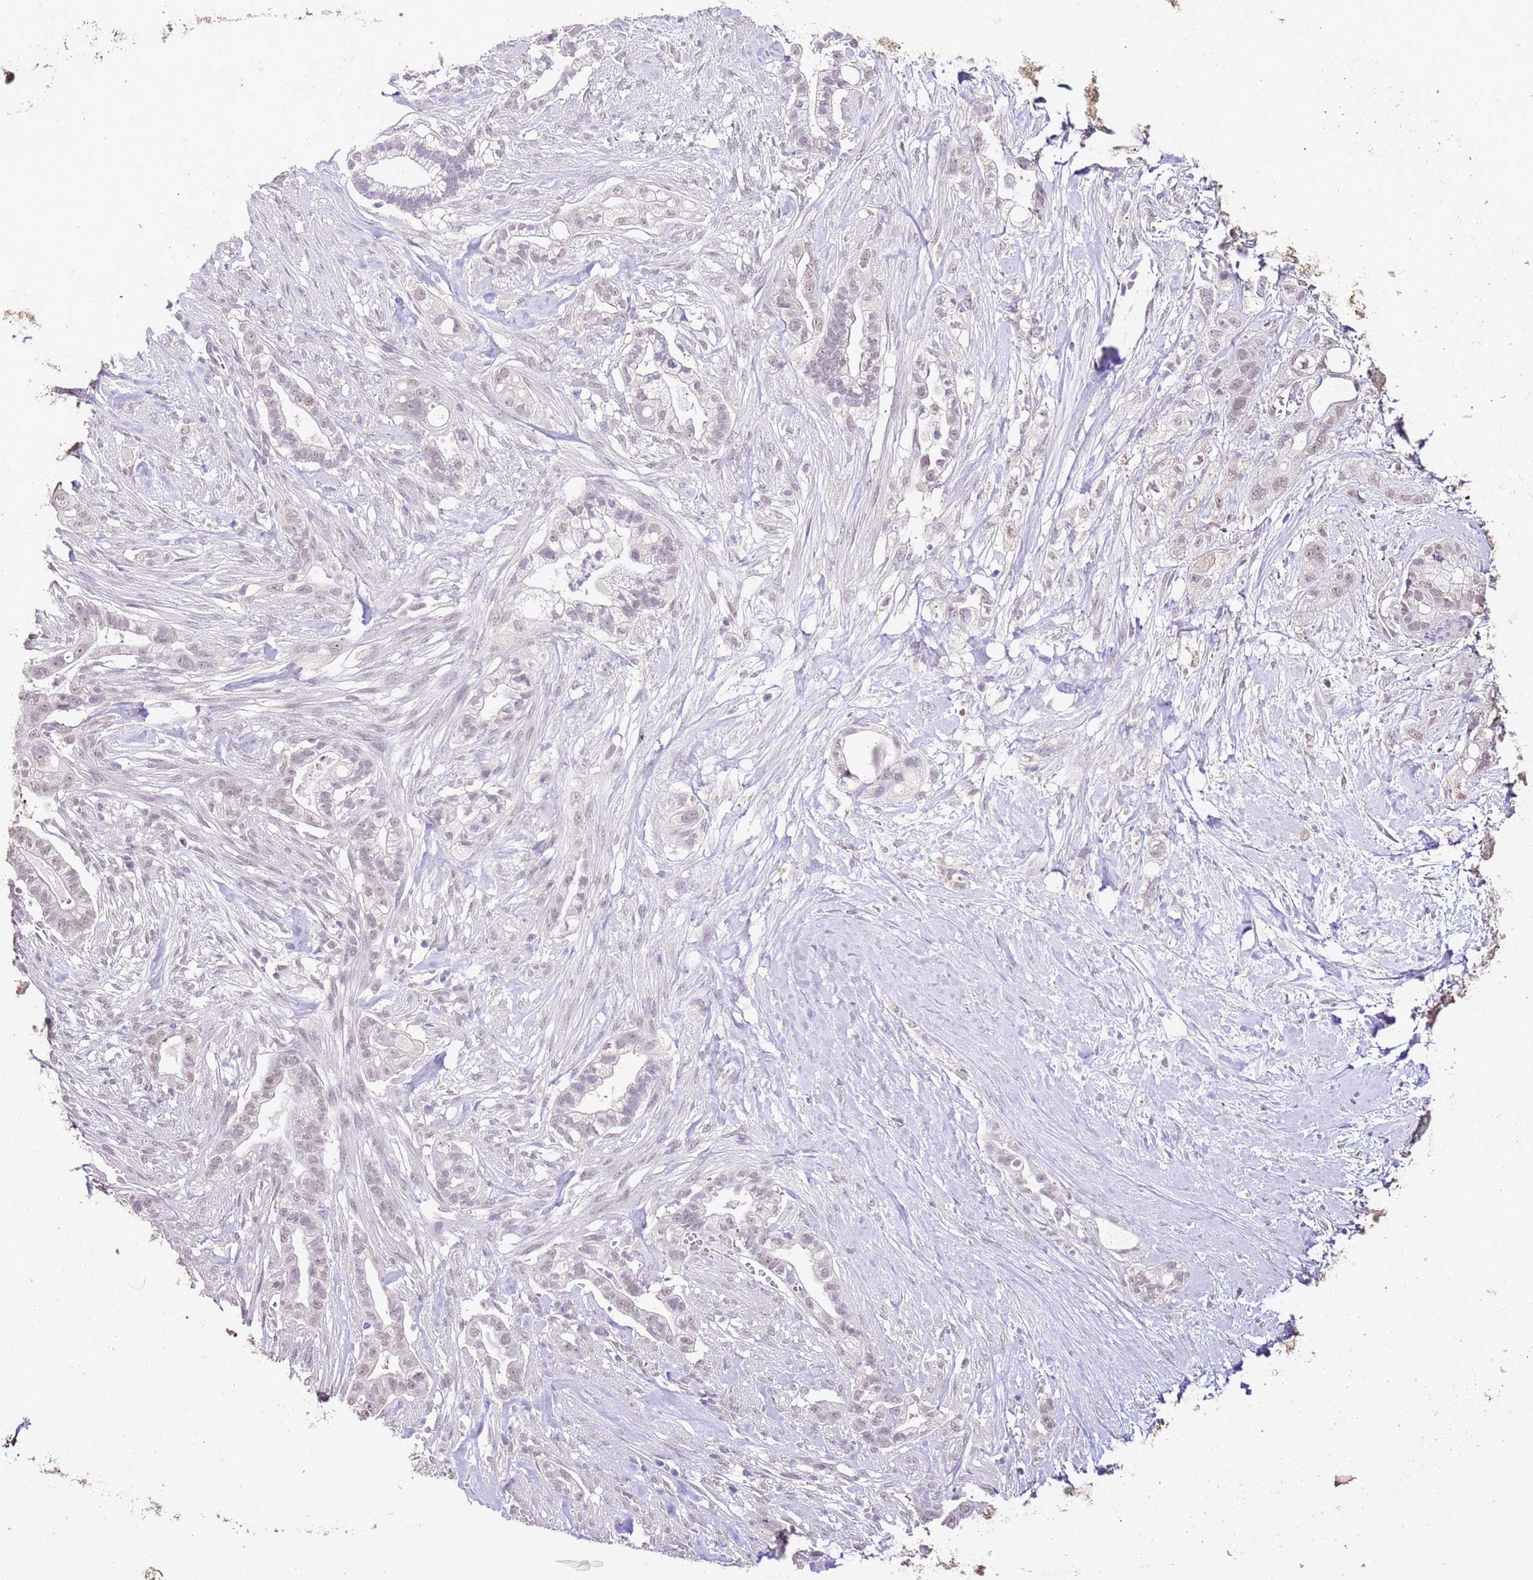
{"staining": {"intensity": "weak", "quantity": "25%-75%", "location": "nuclear"}, "tissue": "pancreatic cancer", "cell_type": "Tumor cells", "image_type": "cancer", "snomed": [{"axis": "morphology", "description": "Adenocarcinoma, NOS"}, {"axis": "topography", "description": "Pancreas"}], "caption": "Tumor cells show weak nuclear staining in approximately 25%-75% of cells in pancreatic adenocarcinoma.", "gene": "IZUMO4", "patient": {"sex": "male", "age": 44}}